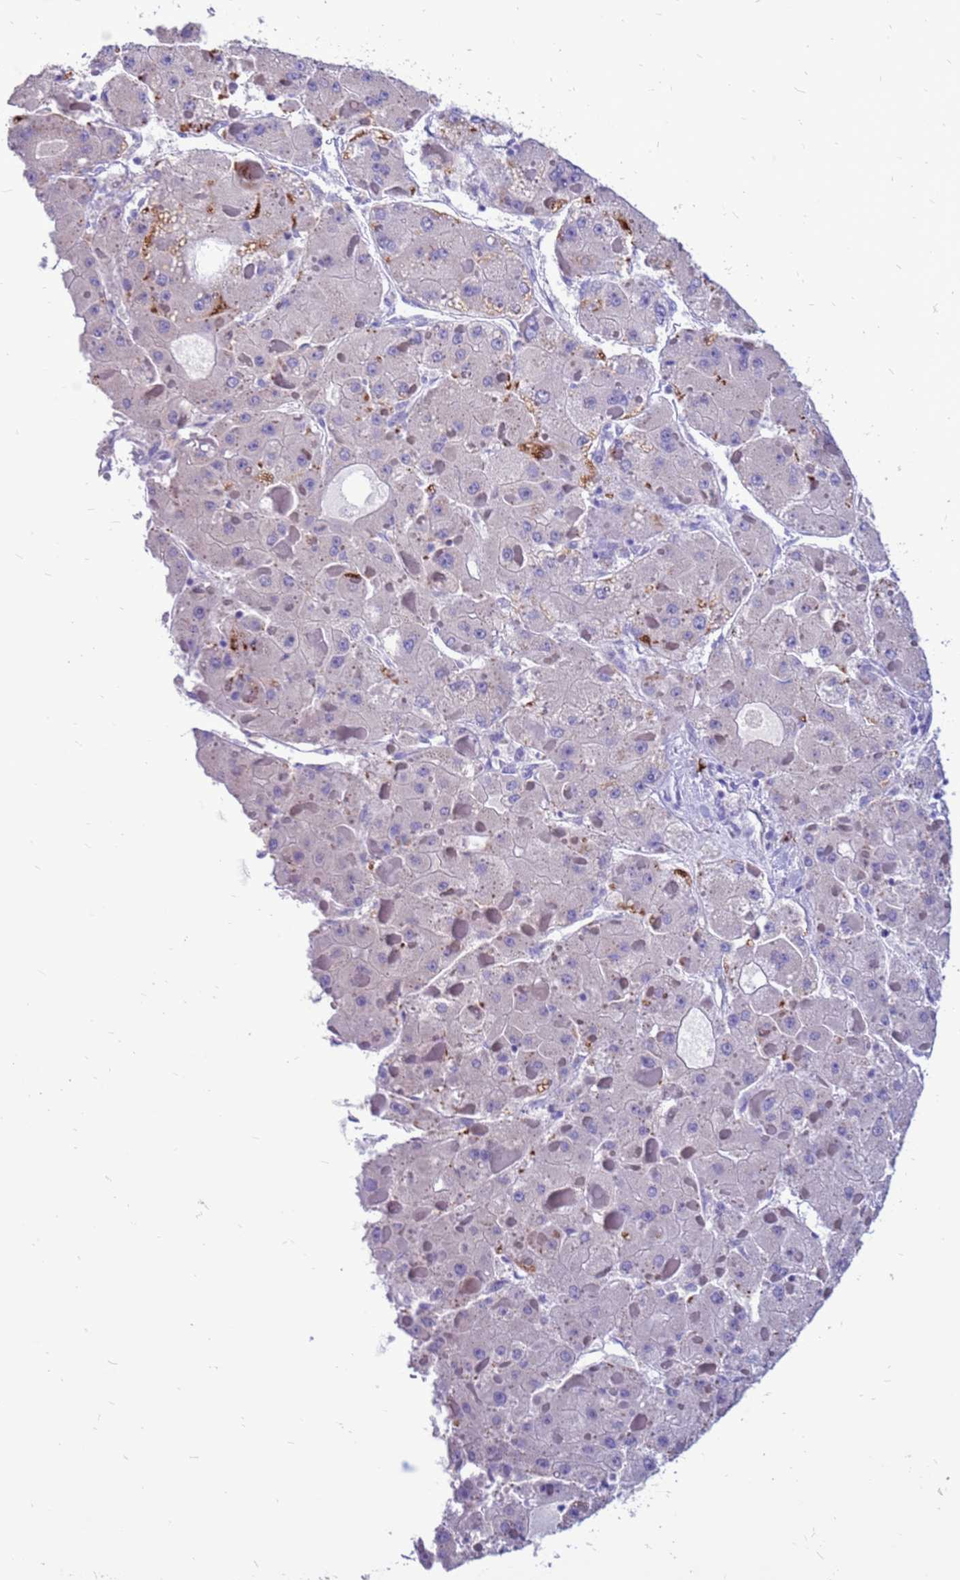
{"staining": {"intensity": "negative", "quantity": "none", "location": "none"}, "tissue": "liver cancer", "cell_type": "Tumor cells", "image_type": "cancer", "snomed": [{"axis": "morphology", "description": "Carcinoma, Hepatocellular, NOS"}, {"axis": "topography", "description": "Liver"}], "caption": "A histopathology image of liver cancer (hepatocellular carcinoma) stained for a protein demonstrates no brown staining in tumor cells.", "gene": "PDE10A", "patient": {"sex": "female", "age": 73}}